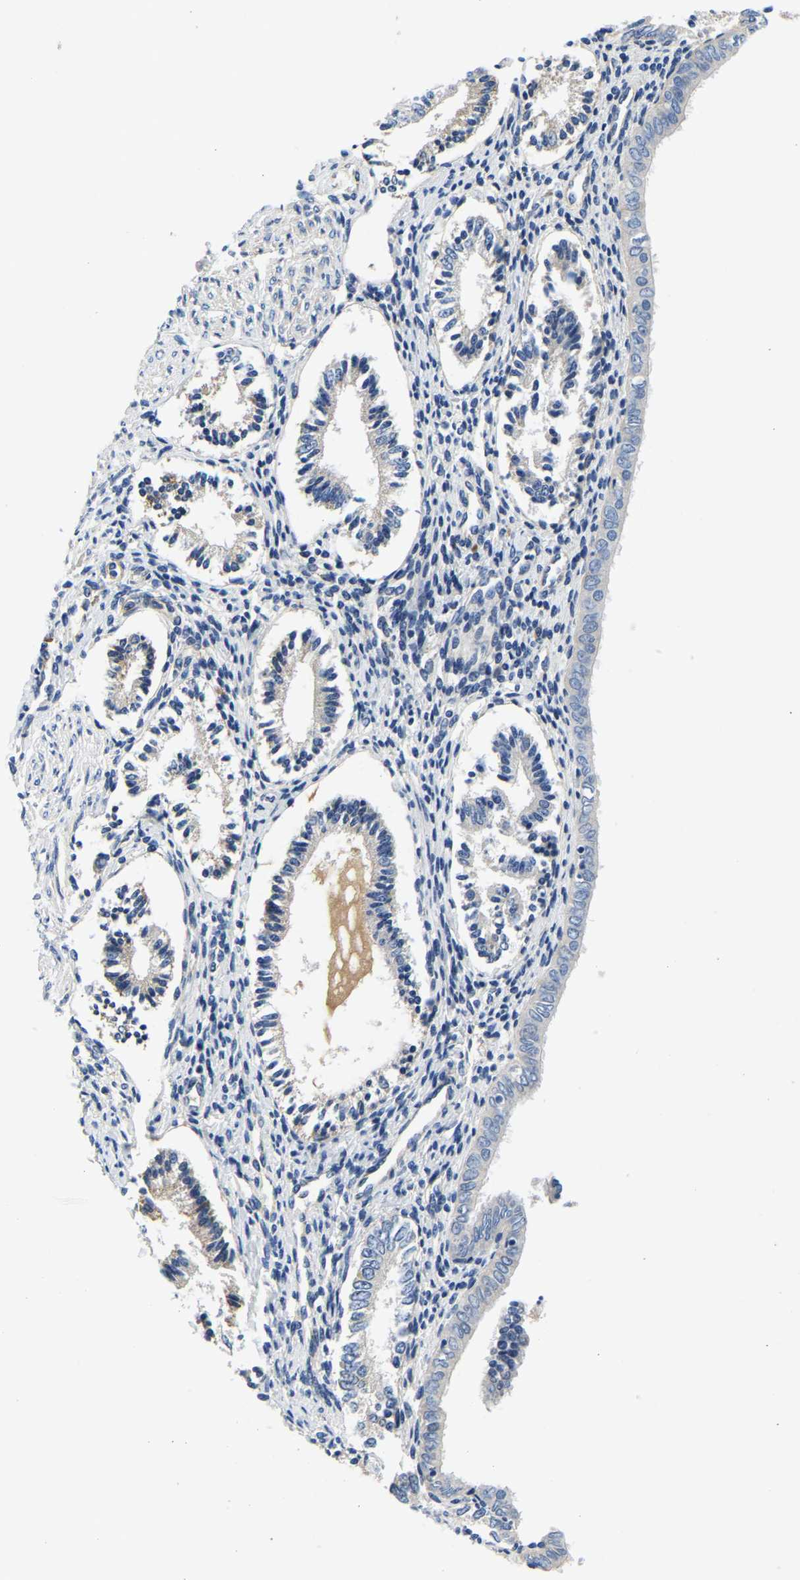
{"staining": {"intensity": "negative", "quantity": "none", "location": "none"}, "tissue": "endometrium", "cell_type": "Cells in endometrial stroma", "image_type": "normal", "snomed": [{"axis": "morphology", "description": "Normal tissue, NOS"}, {"axis": "topography", "description": "Endometrium"}], "caption": "This photomicrograph is of benign endometrium stained with immunohistochemistry (IHC) to label a protein in brown with the nuclei are counter-stained blue. There is no staining in cells in endometrial stroma.", "gene": "LIAS", "patient": {"sex": "female", "age": 42}}